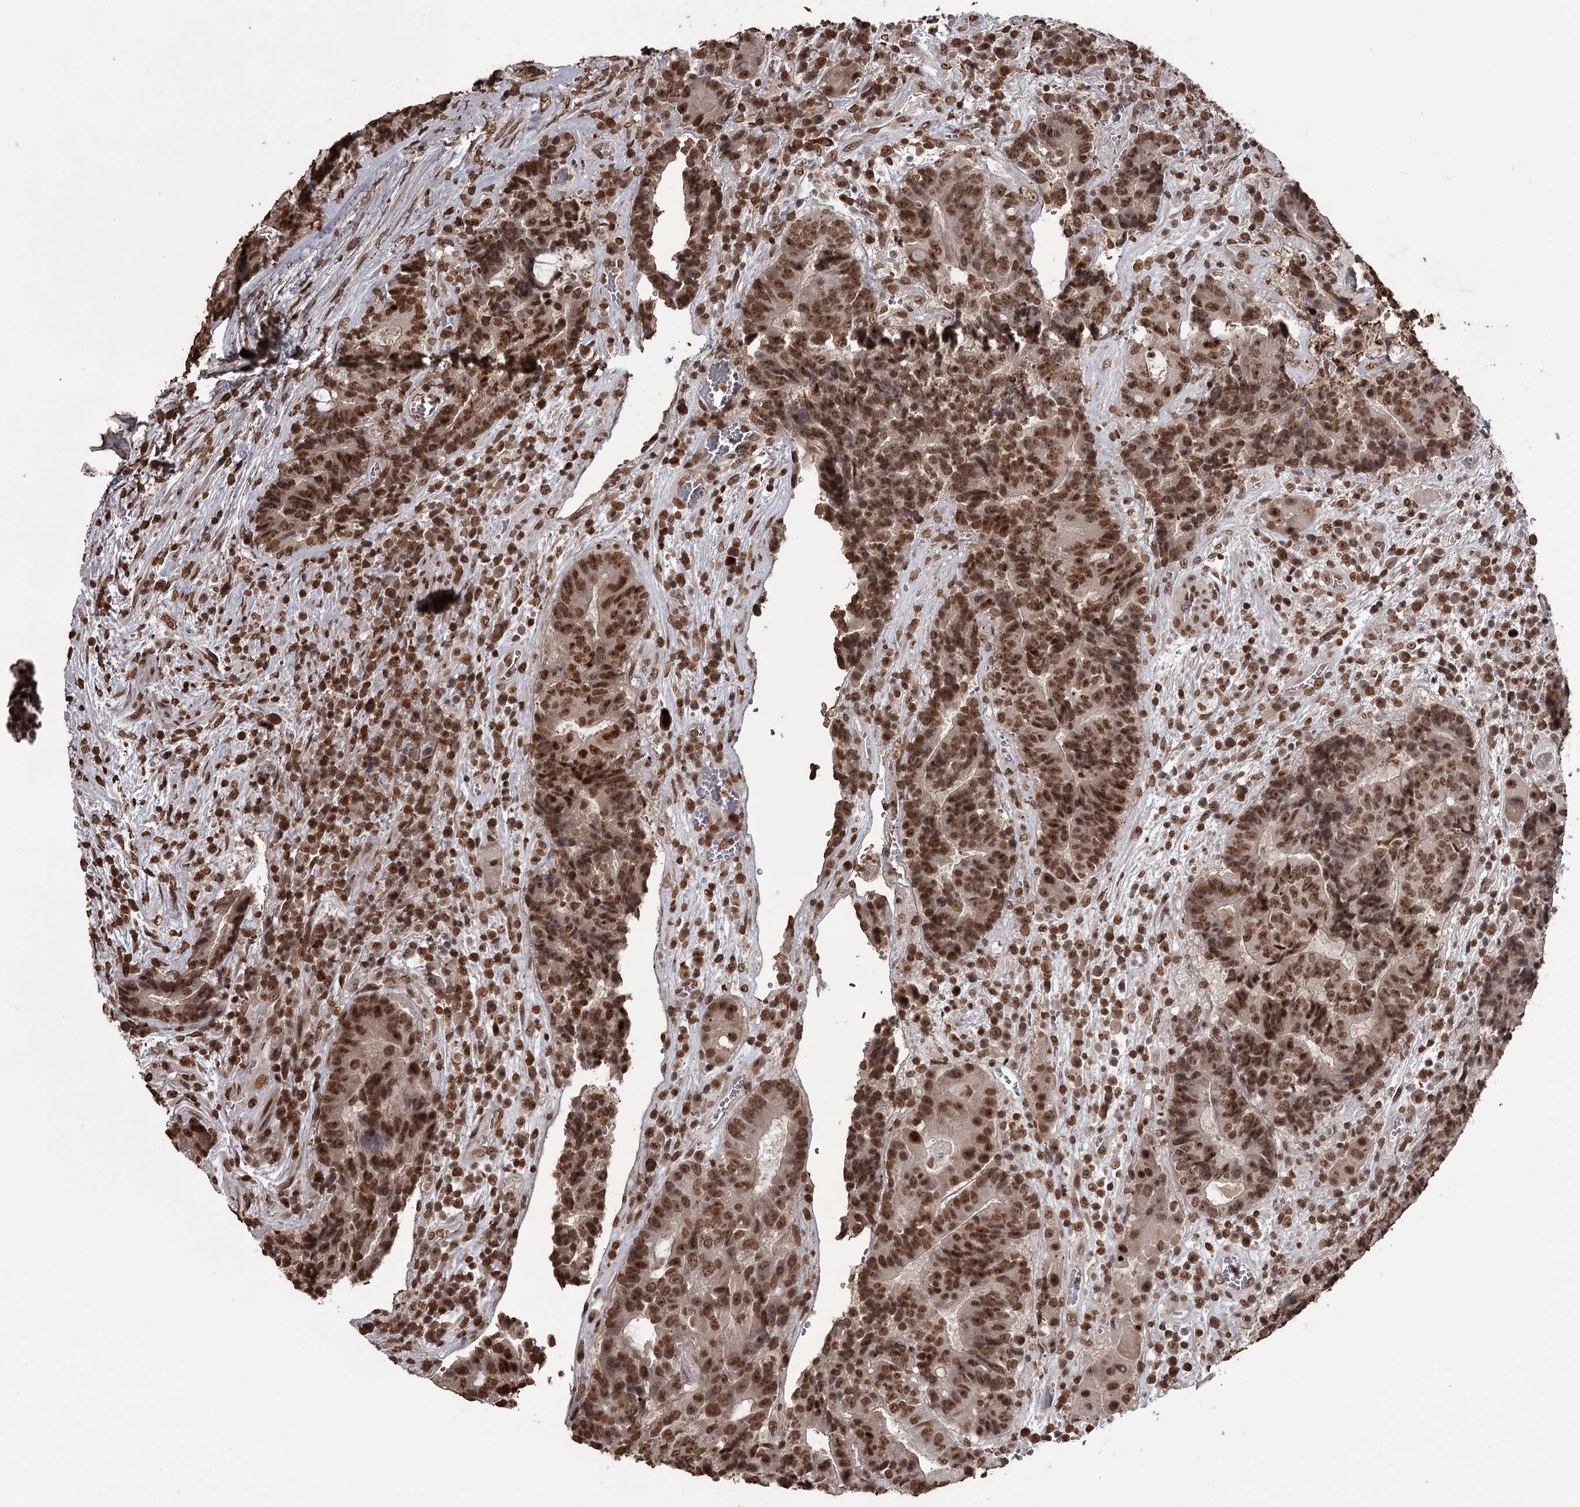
{"staining": {"intensity": "strong", "quantity": ">75%", "location": "nuclear"}, "tissue": "colorectal cancer", "cell_type": "Tumor cells", "image_type": "cancer", "snomed": [{"axis": "morphology", "description": "Adenocarcinoma, NOS"}, {"axis": "topography", "description": "Rectum"}], "caption": "Immunohistochemical staining of human colorectal adenocarcinoma demonstrates high levels of strong nuclear protein positivity in approximately >75% of tumor cells.", "gene": "THYN1", "patient": {"sex": "male", "age": 69}}